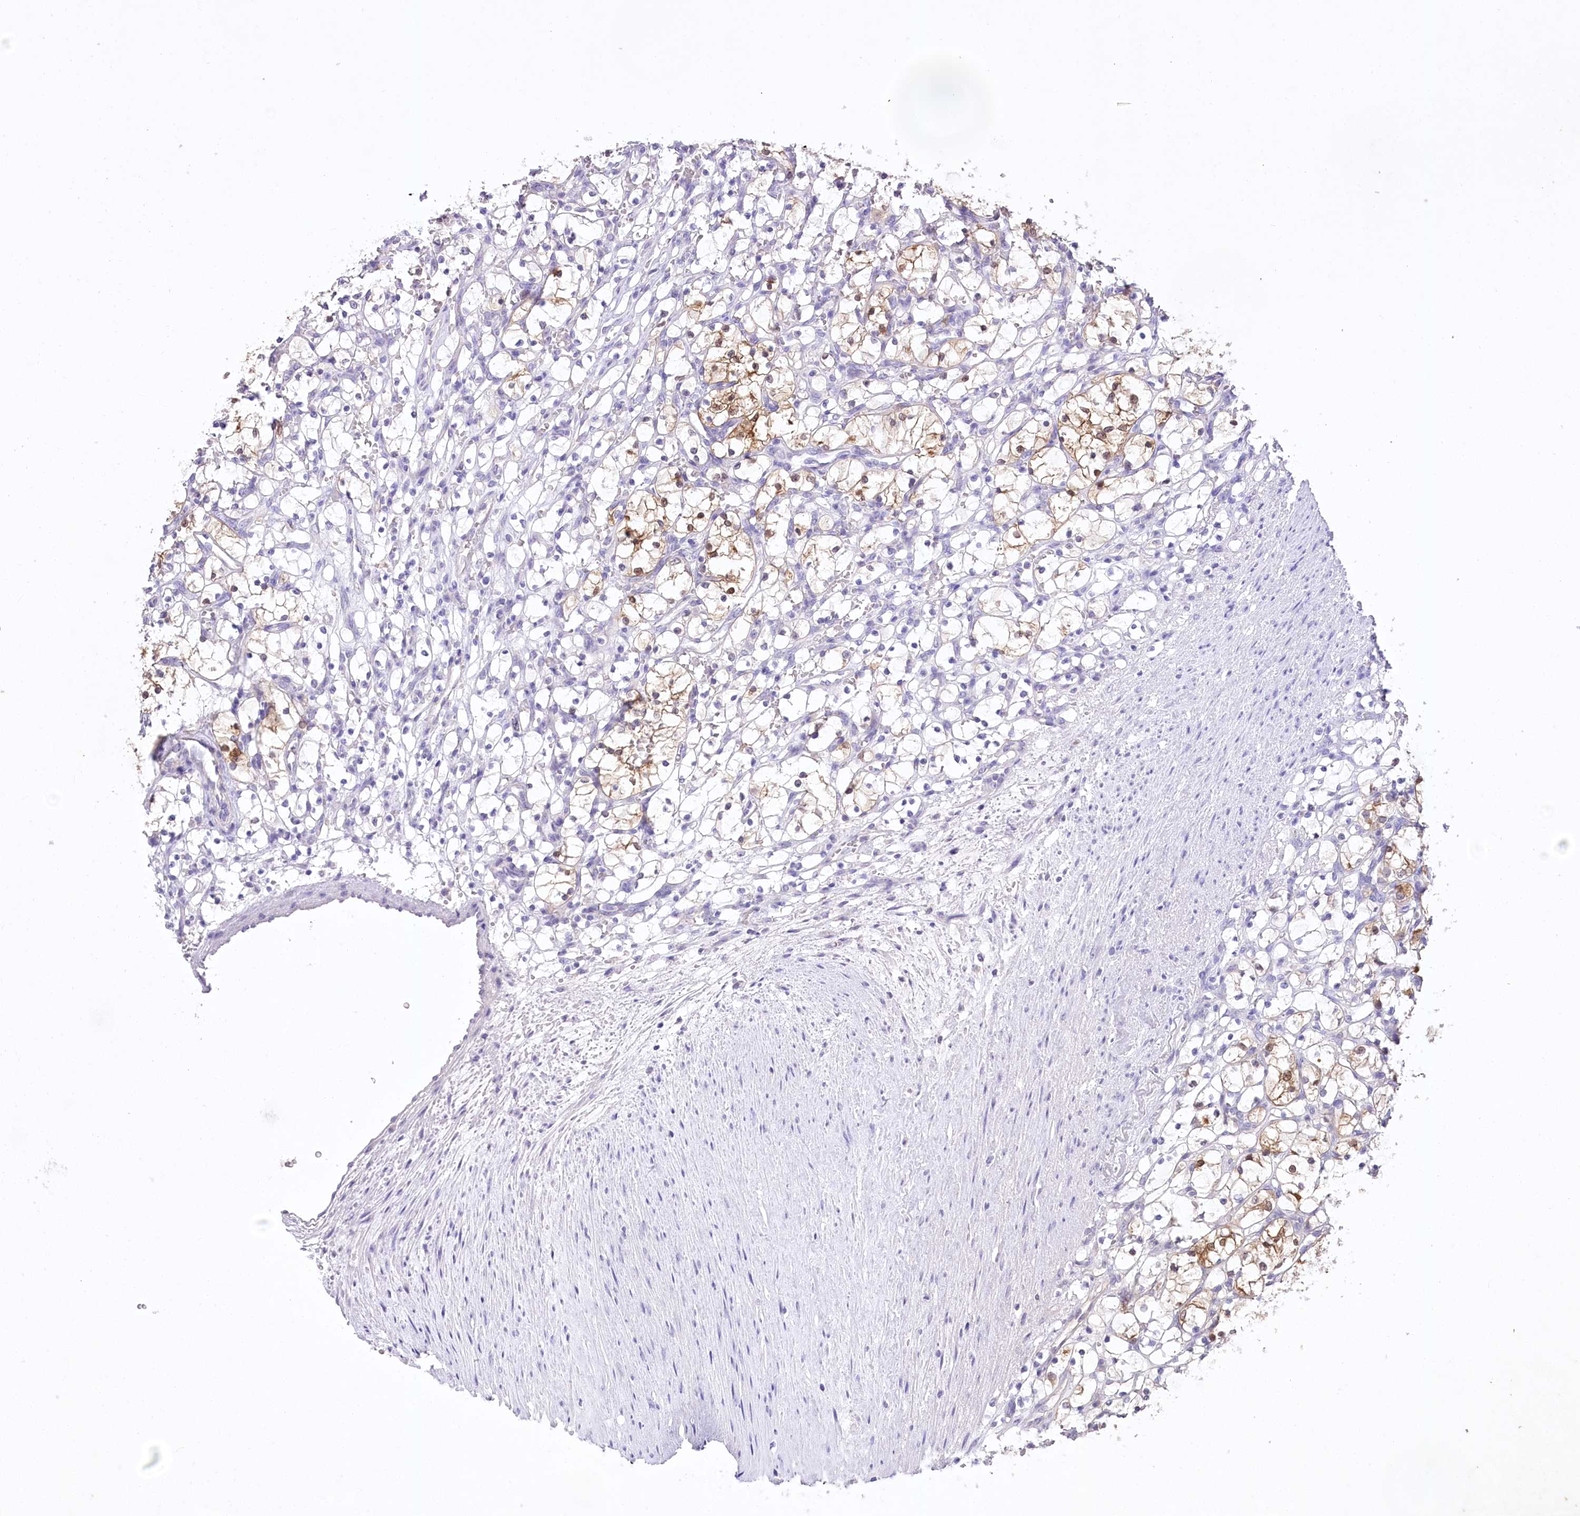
{"staining": {"intensity": "moderate", "quantity": "25%-75%", "location": "cytoplasmic/membranous,nuclear"}, "tissue": "renal cancer", "cell_type": "Tumor cells", "image_type": "cancer", "snomed": [{"axis": "morphology", "description": "Adenocarcinoma, NOS"}, {"axis": "topography", "description": "Kidney"}], "caption": "Immunohistochemistry (IHC) image of neoplastic tissue: human adenocarcinoma (renal) stained using immunohistochemistry exhibits medium levels of moderate protein expression localized specifically in the cytoplasmic/membranous and nuclear of tumor cells, appearing as a cytoplasmic/membranous and nuclear brown color.", "gene": "PBLD", "patient": {"sex": "female", "age": 69}}